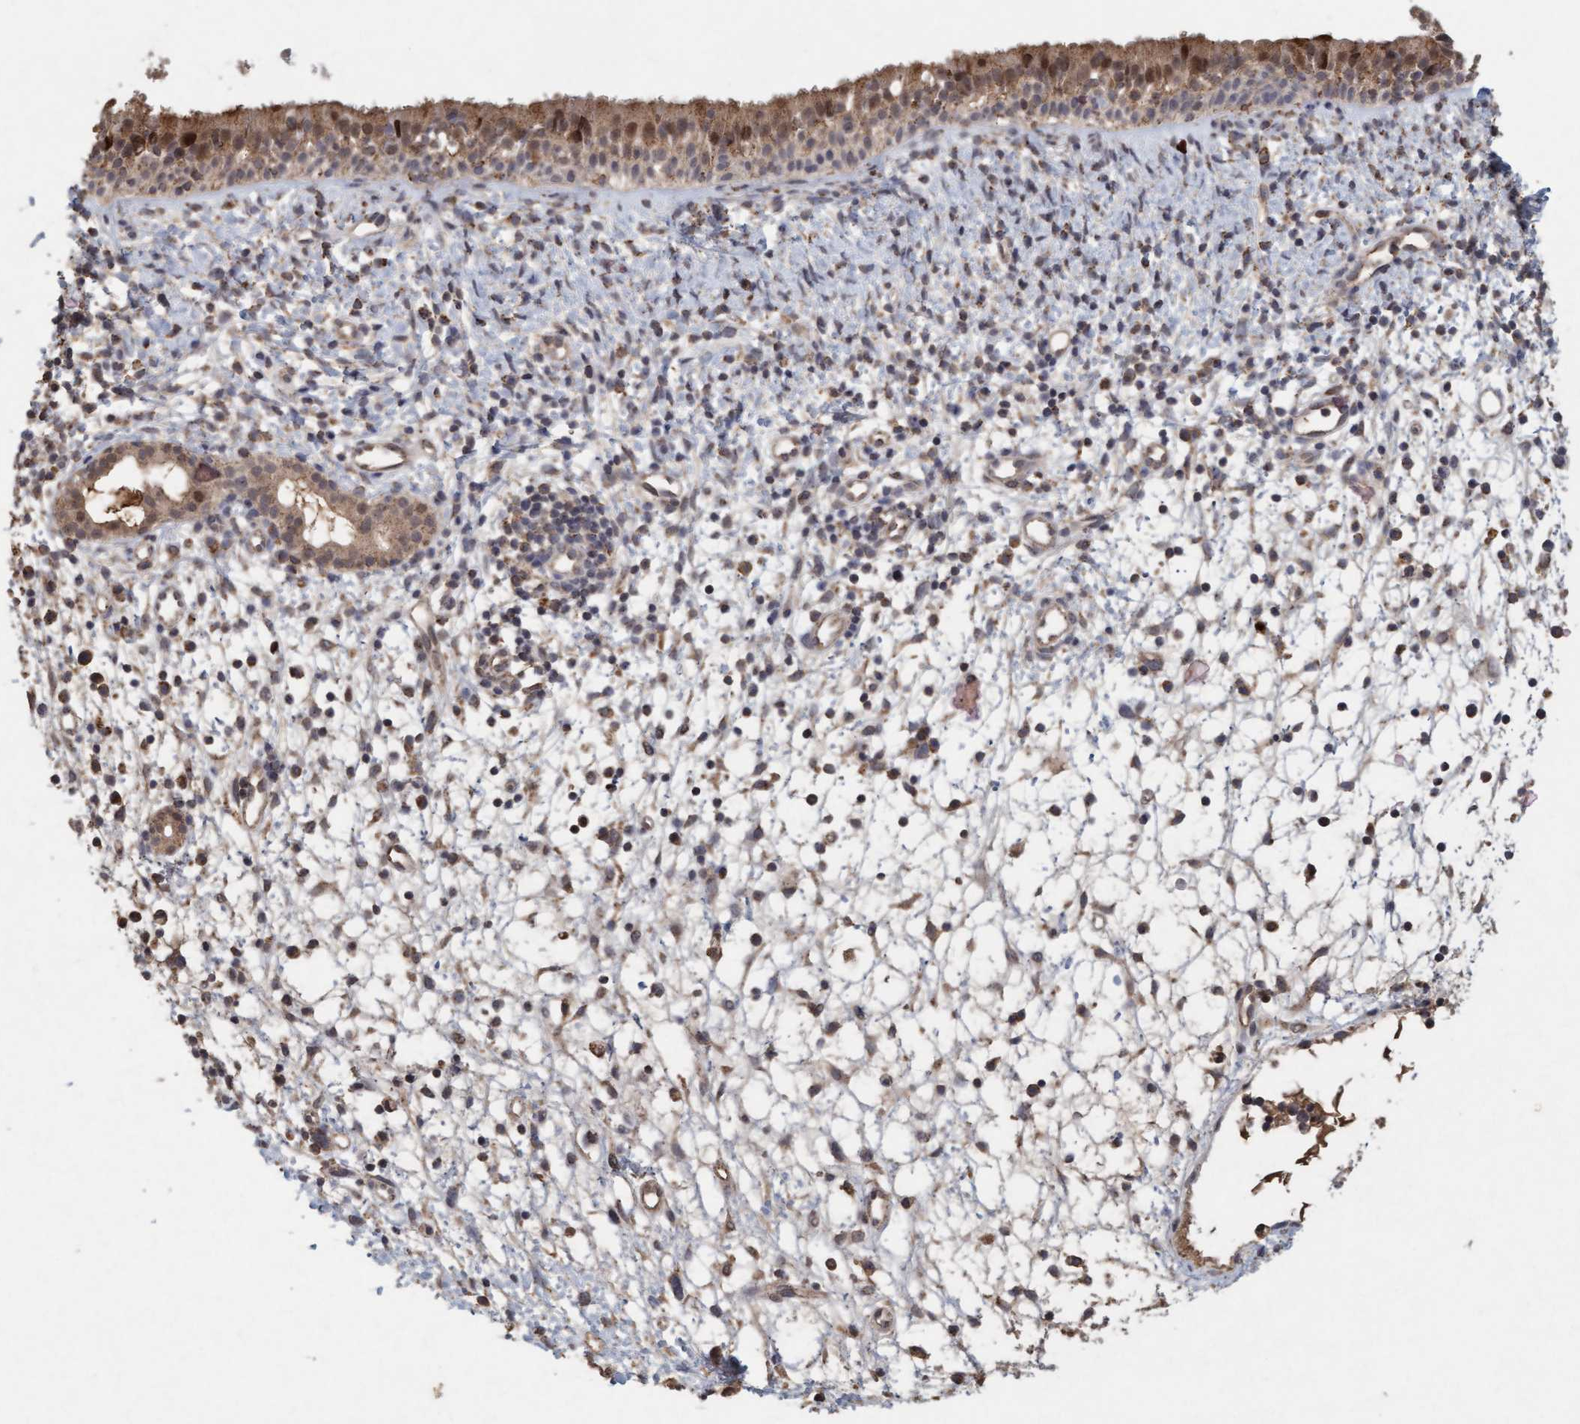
{"staining": {"intensity": "moderate", "quantity": ">75%", "location": "cytoplasmic/membranous"}, "tissue": "nasopharynx", "cell_type": "Respiratory epithelial cells", "image_type": "normal", "snomed": [{"axis": "morphology", "description": "Normal tissue, NOS"}, {"axis": "topography", "description": "Nasopharynx"}], "caption": "This histopathology image shows IHC staining of unremarkable nasopharynx, with medium moderate cytoplasmic/membranous staining in approximately >75% of respiratory epithelial cells.", "gene": "VSIG8", "patient": {"sex": "male", "age": 22}}